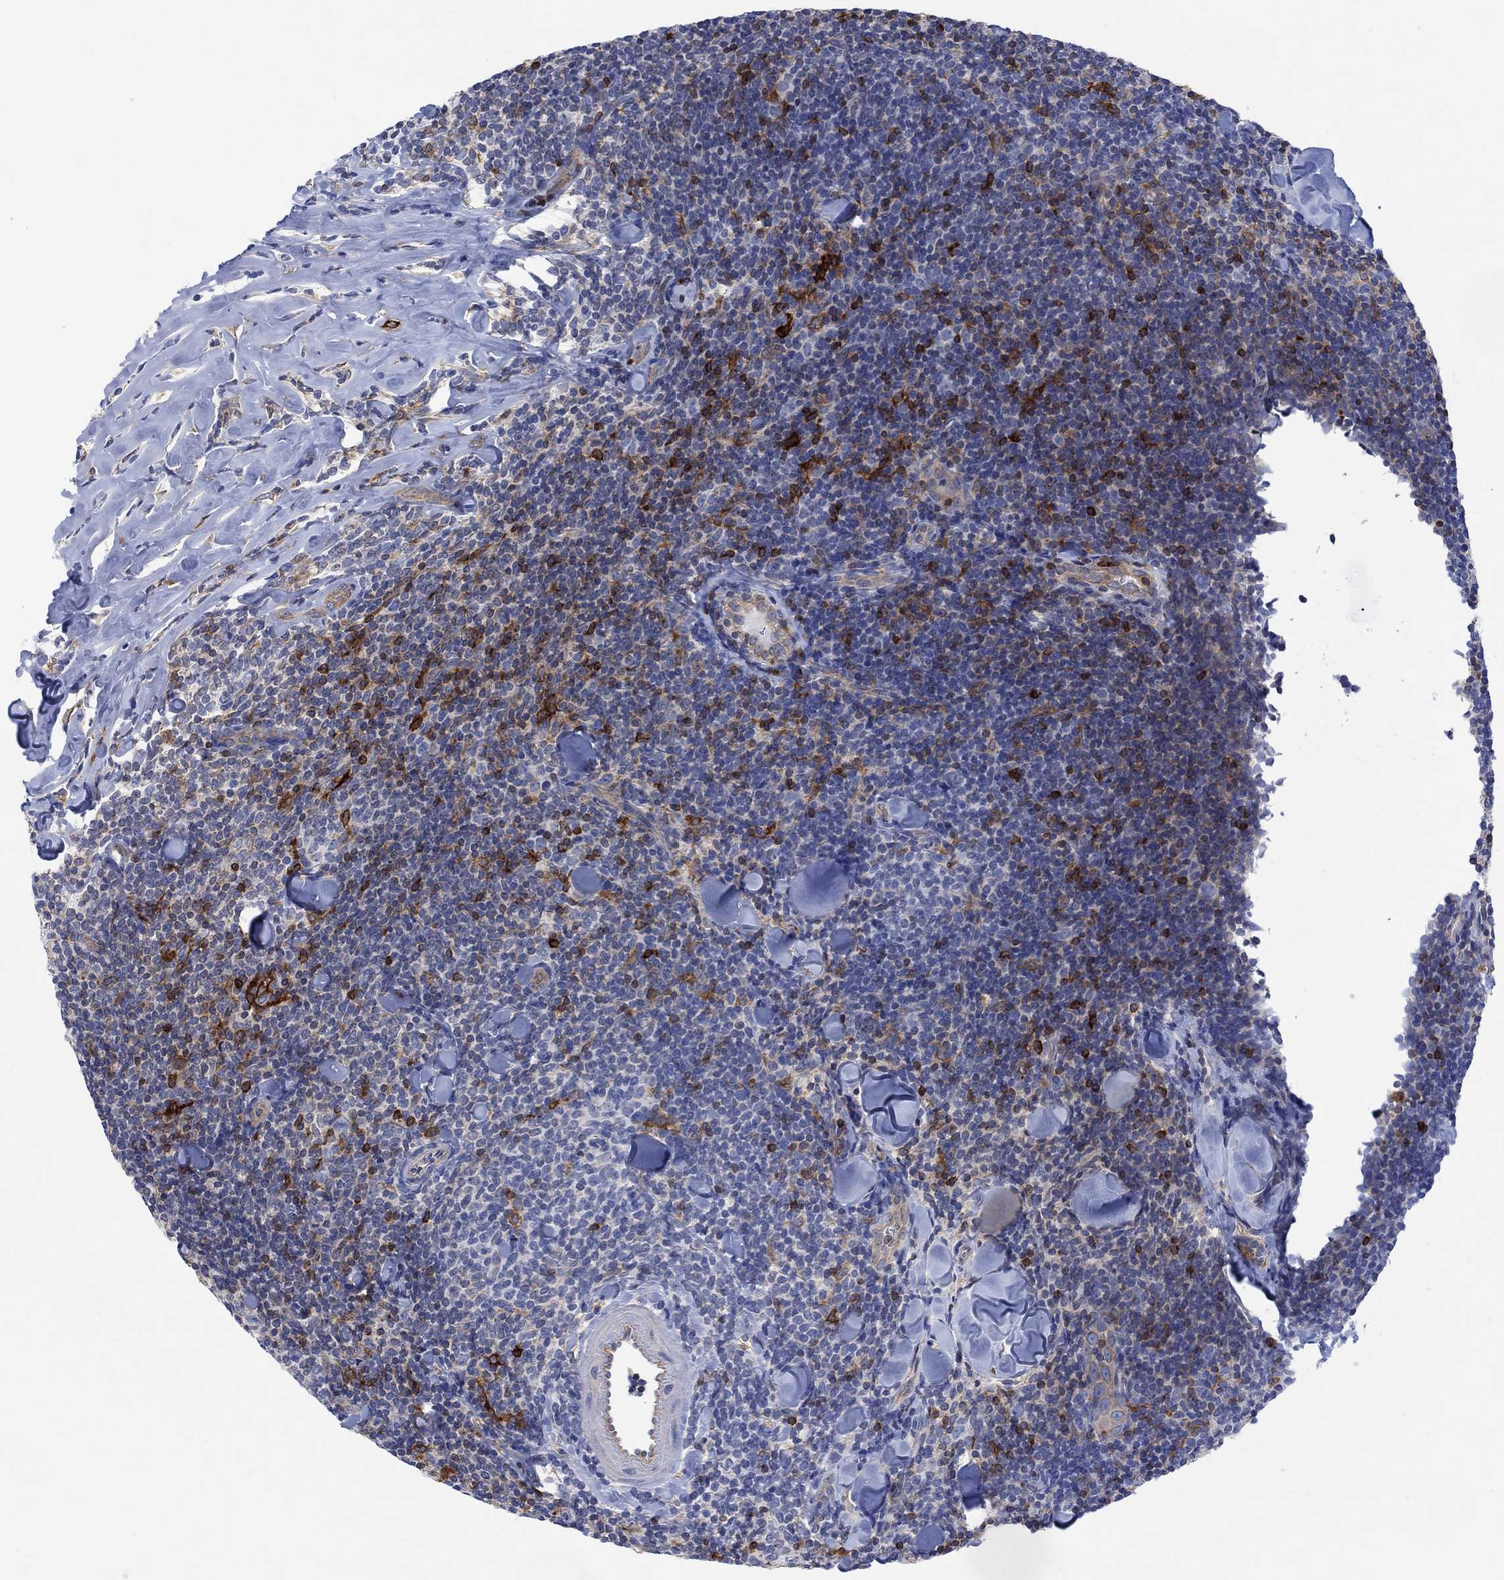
{"staining": {"intensity": "negative", "quantity": "none", "location": "none"}, "tissue": "lymphoma", "cell_type": "Tumor cells", "image_type": "cancer", "snomed": [{"axis": "morphology", "description": "Malignant lymphoma, non-Hodgkin's type, Low grade"}, {"axis": "topography", "description": "Lymph node"}], "caption": "Protein analysis of lymphoma reveals no significant positivity in tumor cells.", "gene": "GBP5", "patient": {"sex": "female", "age": 56}}